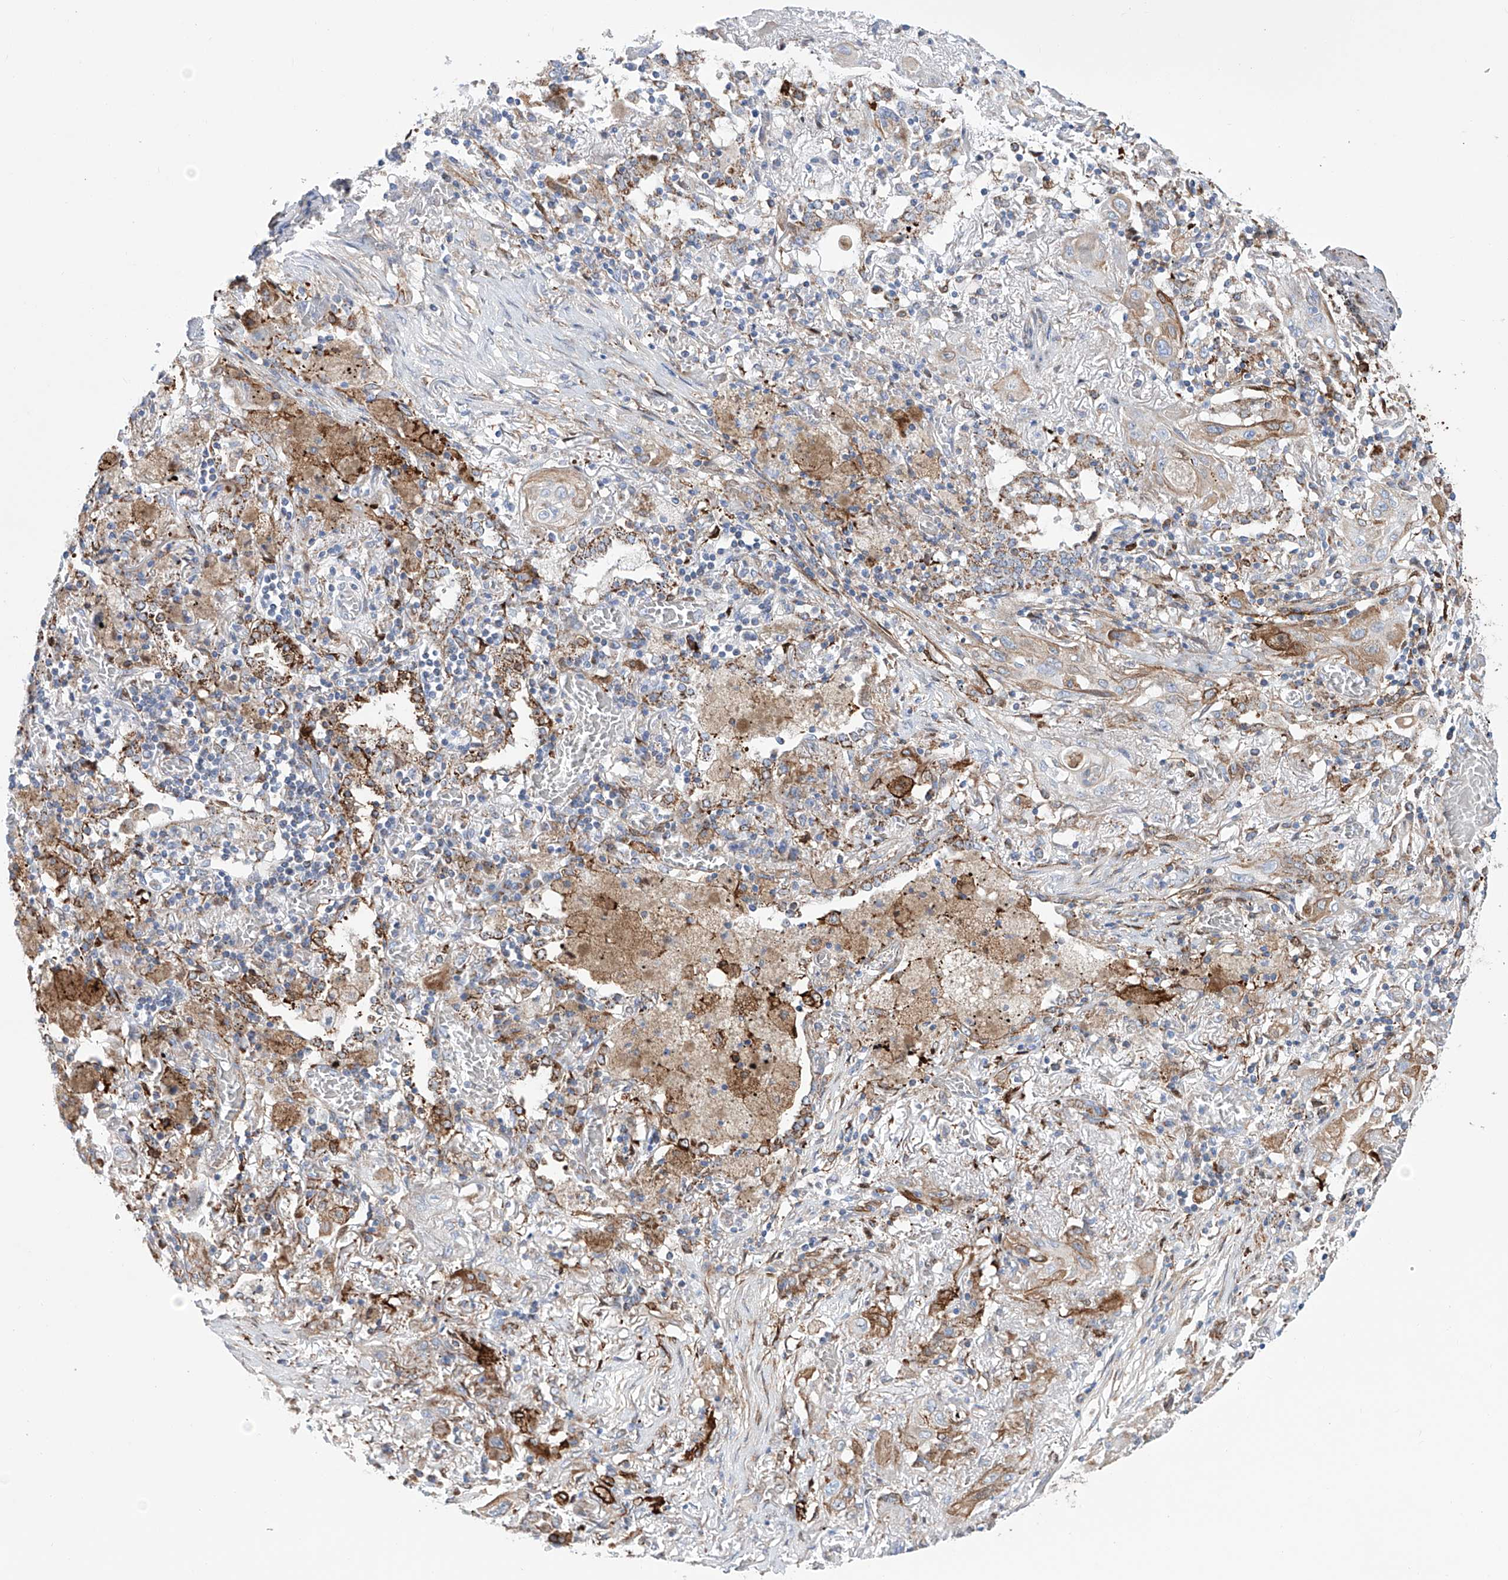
{"staining": {"intensity": "moderate", "quantity": "25%-75%", "location": "cytoplasmic/membranous"}, "tissue": "lung cancer", "cell_type": "Tumor cells", "image_type": "cancer", "snomed": [{"axis": "morphology", "description": "Squamous cell carcinoma, NOS"}, {"axis": "topography", "description": "Lung"}], "caption": "Immunohistochemistry (DAB (3,3'-diaminobenzidine)) staining of lung cancer displays moderate cytoplasmic/membranous protein expression in approximately 25%-75% of tumor cells.", "gene": "ALDH6A1", "patient": {"sex": "female", "age": 47}}